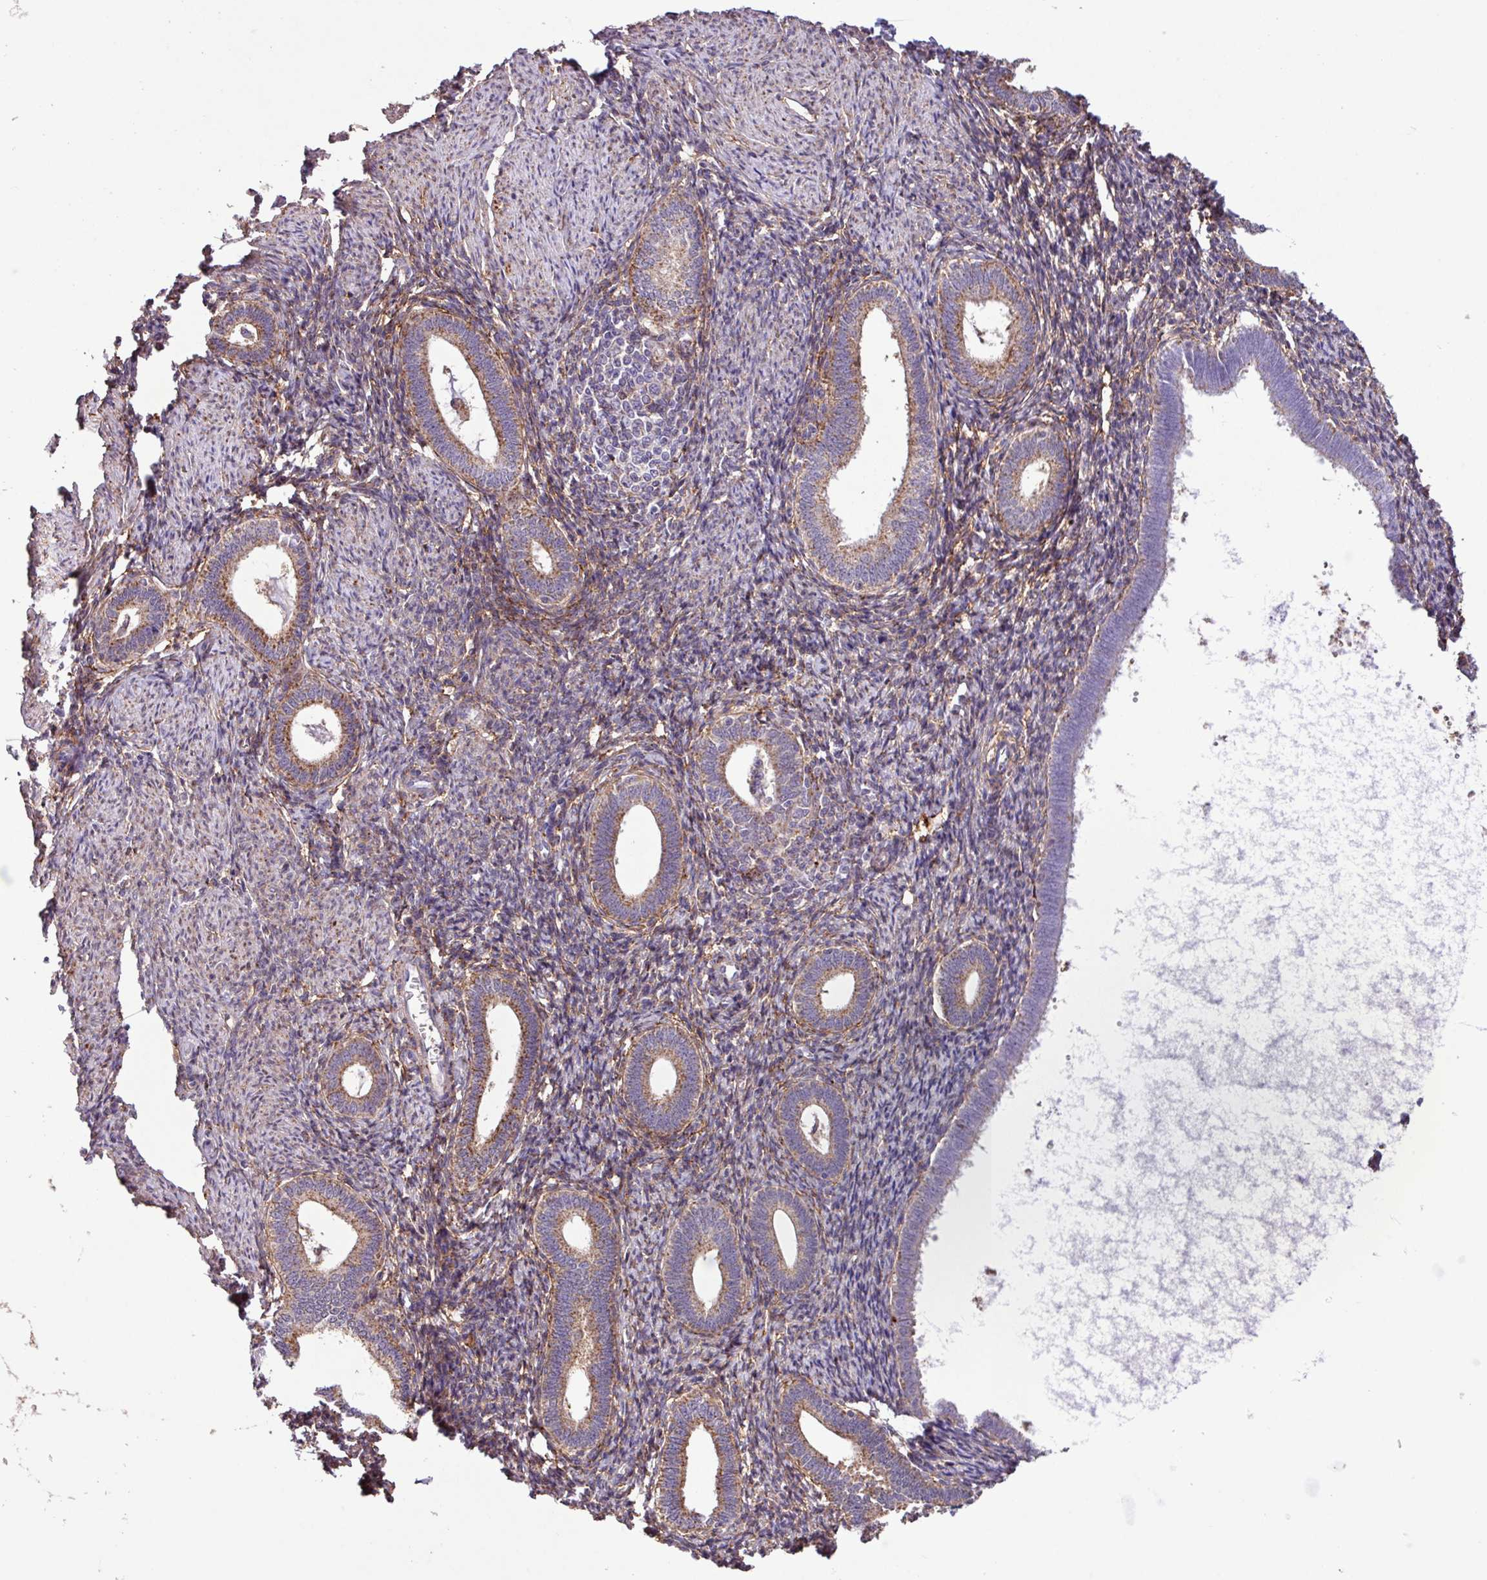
{"staining": {"intensity": "moderate", "quantity": "25%-75%", "location": "cytoplasmic/membranous"}, "tissue": "endometrium", "cell_type": "Cells in endometrial stroma", "image_type": "normal", "snomed": [{"axis": "morphology", "description": "Normal tissue, NOS"}, {"axis": "topography", "description": "Endometrium"}], "caption": "A histopathology image of endometrium stained for a protein shows moderate cytoplasmic/membranous brown staining in cells in endometrial stroma. (DAB IHC with brightfield microscopy, high magnification).", "gene": "RPP25L", "patient": {"sex": "female", "age": 41}}